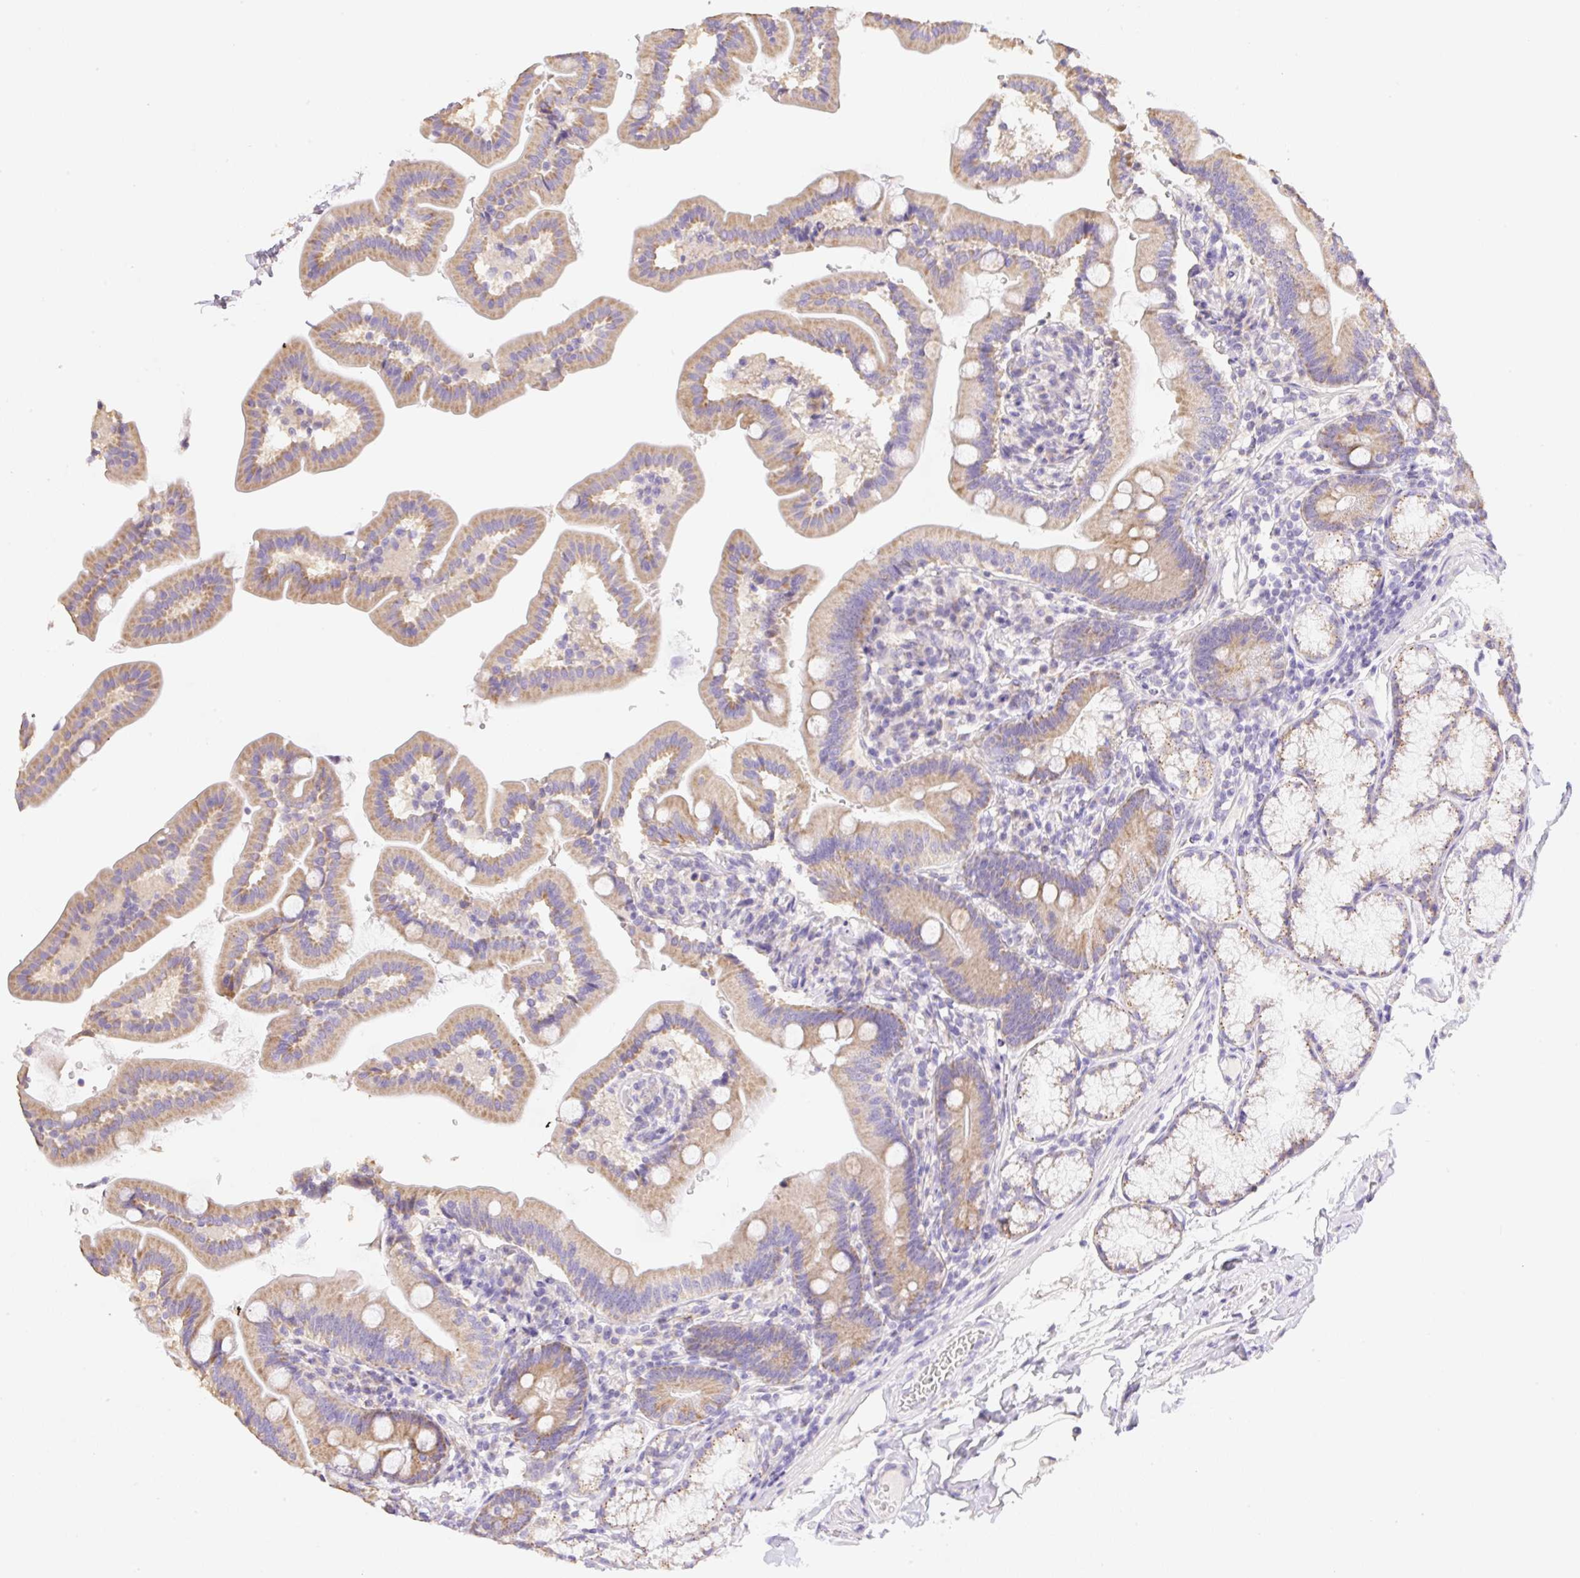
{"staining": {"intensity": "moderate", "quantity": ">75%", "location": "cytoplasmic/membranous"}, "tissue": "duodenum", "cell_type": "Glandular cells", "image_type": "normal", "snomed": [{"axis": "morphology", "description": "Normal tissue, NOS"}, {"axis": "topography", "description": "Duodenum"}], "caption": "Protein staining of normal duodenum shows moderate cytoplasmic/membranous staining in about >75% of glandular cells. (DAB (3,3'-diaminobenzidine) IHC, brown staining for protein, blue staining for nuclei).", "gene": "COPZ2", "patient": {"sex": "female", "age": 67}}